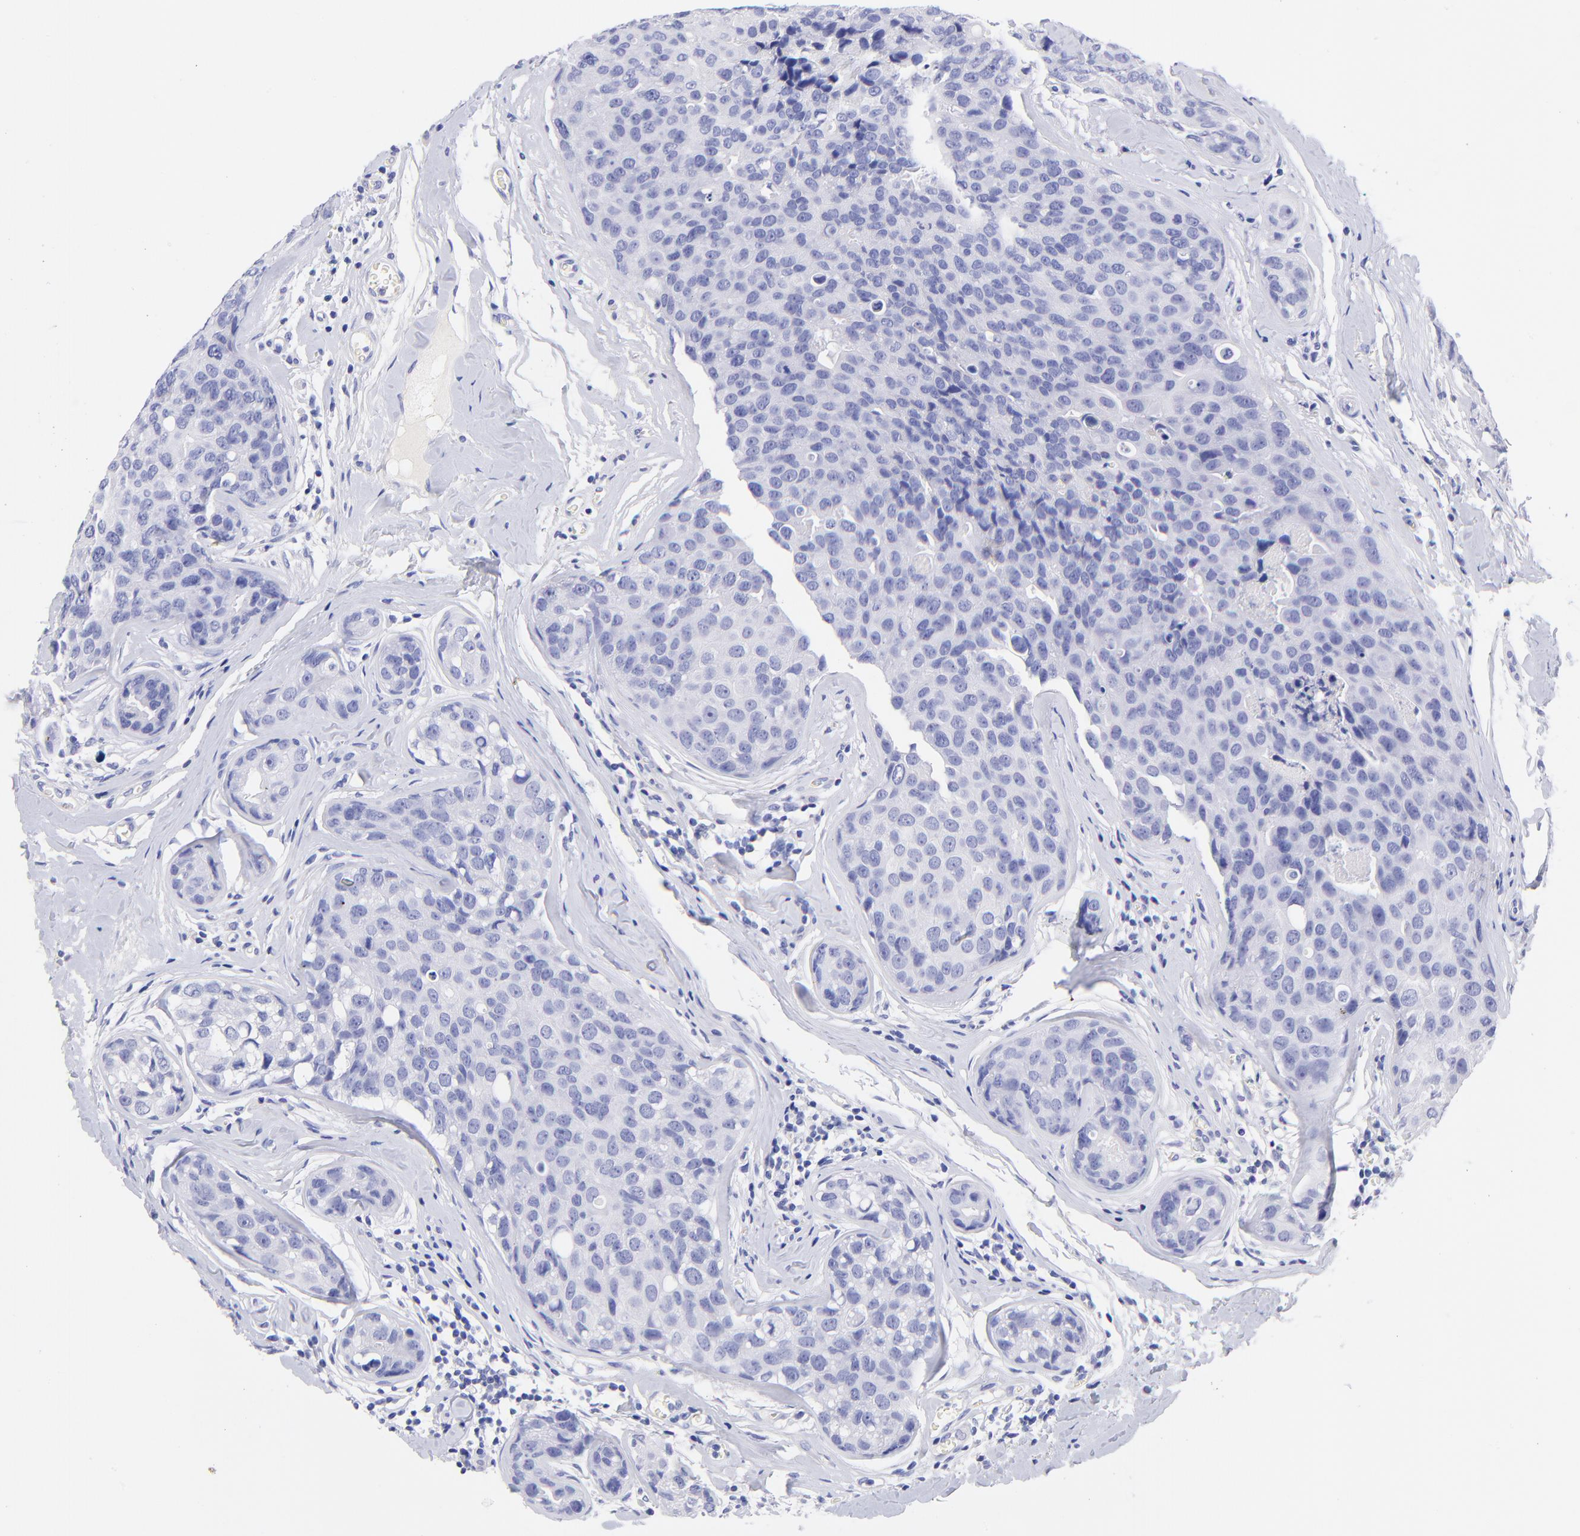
{"staining": {"intensity": "negative", "quantity": "none", "location": "none"}, "tissue": "breast cancer", "cell_type": "Tumor cells", "image_type": "cancer", "snomed": [{"axis": "morphology", "description": "Duct carcinoma"}, {"axis": "topography", "description": "Breast"}], "caption": "Immunohistochemical staining of breast cancer exhibits no significant staining in tumor cells.", "gene": "RAB3B", "patient": {"sex": "female", "age": 24}}